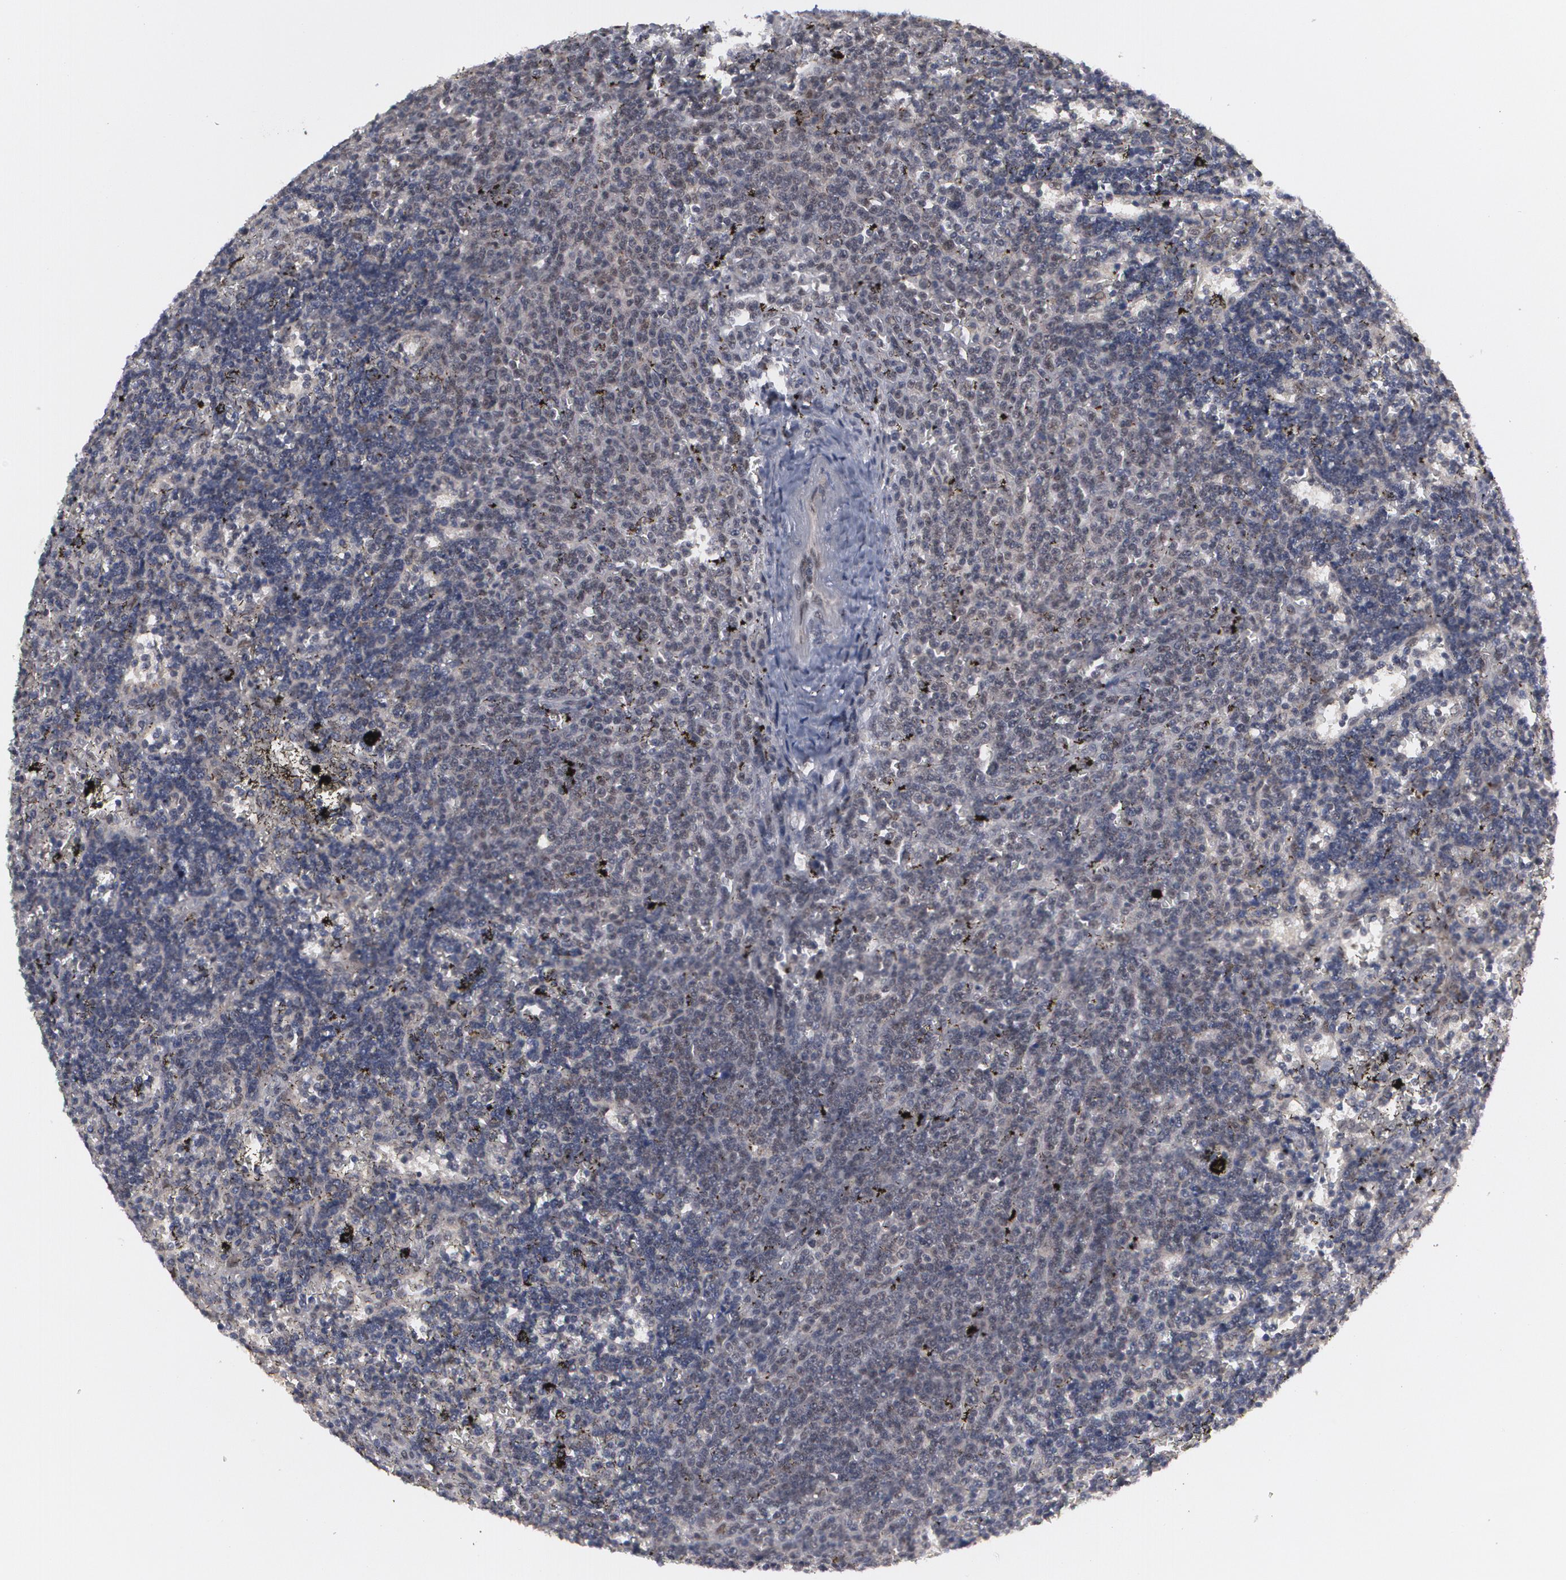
{"staining": {"intensity": "moderate", "quantity": "25%-75%", "location": "nuclear"}, "tissue": "lymphoma", "cell_type": "Tumor cells", "image_type": "cancer", "snomed": [{"axis": "morphology", "description": "Malignant lymphoma, non-Hodgkin's type, Low grade"}, {"axis": "topography", "description": "Spleen"}], "caption": "Immunohistochemistry photomicrograph of neoplastic tissue: lymphoma stained using immunohistochemistry demonstrates medium levels of moderate protein expression localized specifically in the nuclear of tumor cells, appearing as a nuclear brown color.", "gene": "INTS6", "patient": {"sex": "male", "age": 60}}